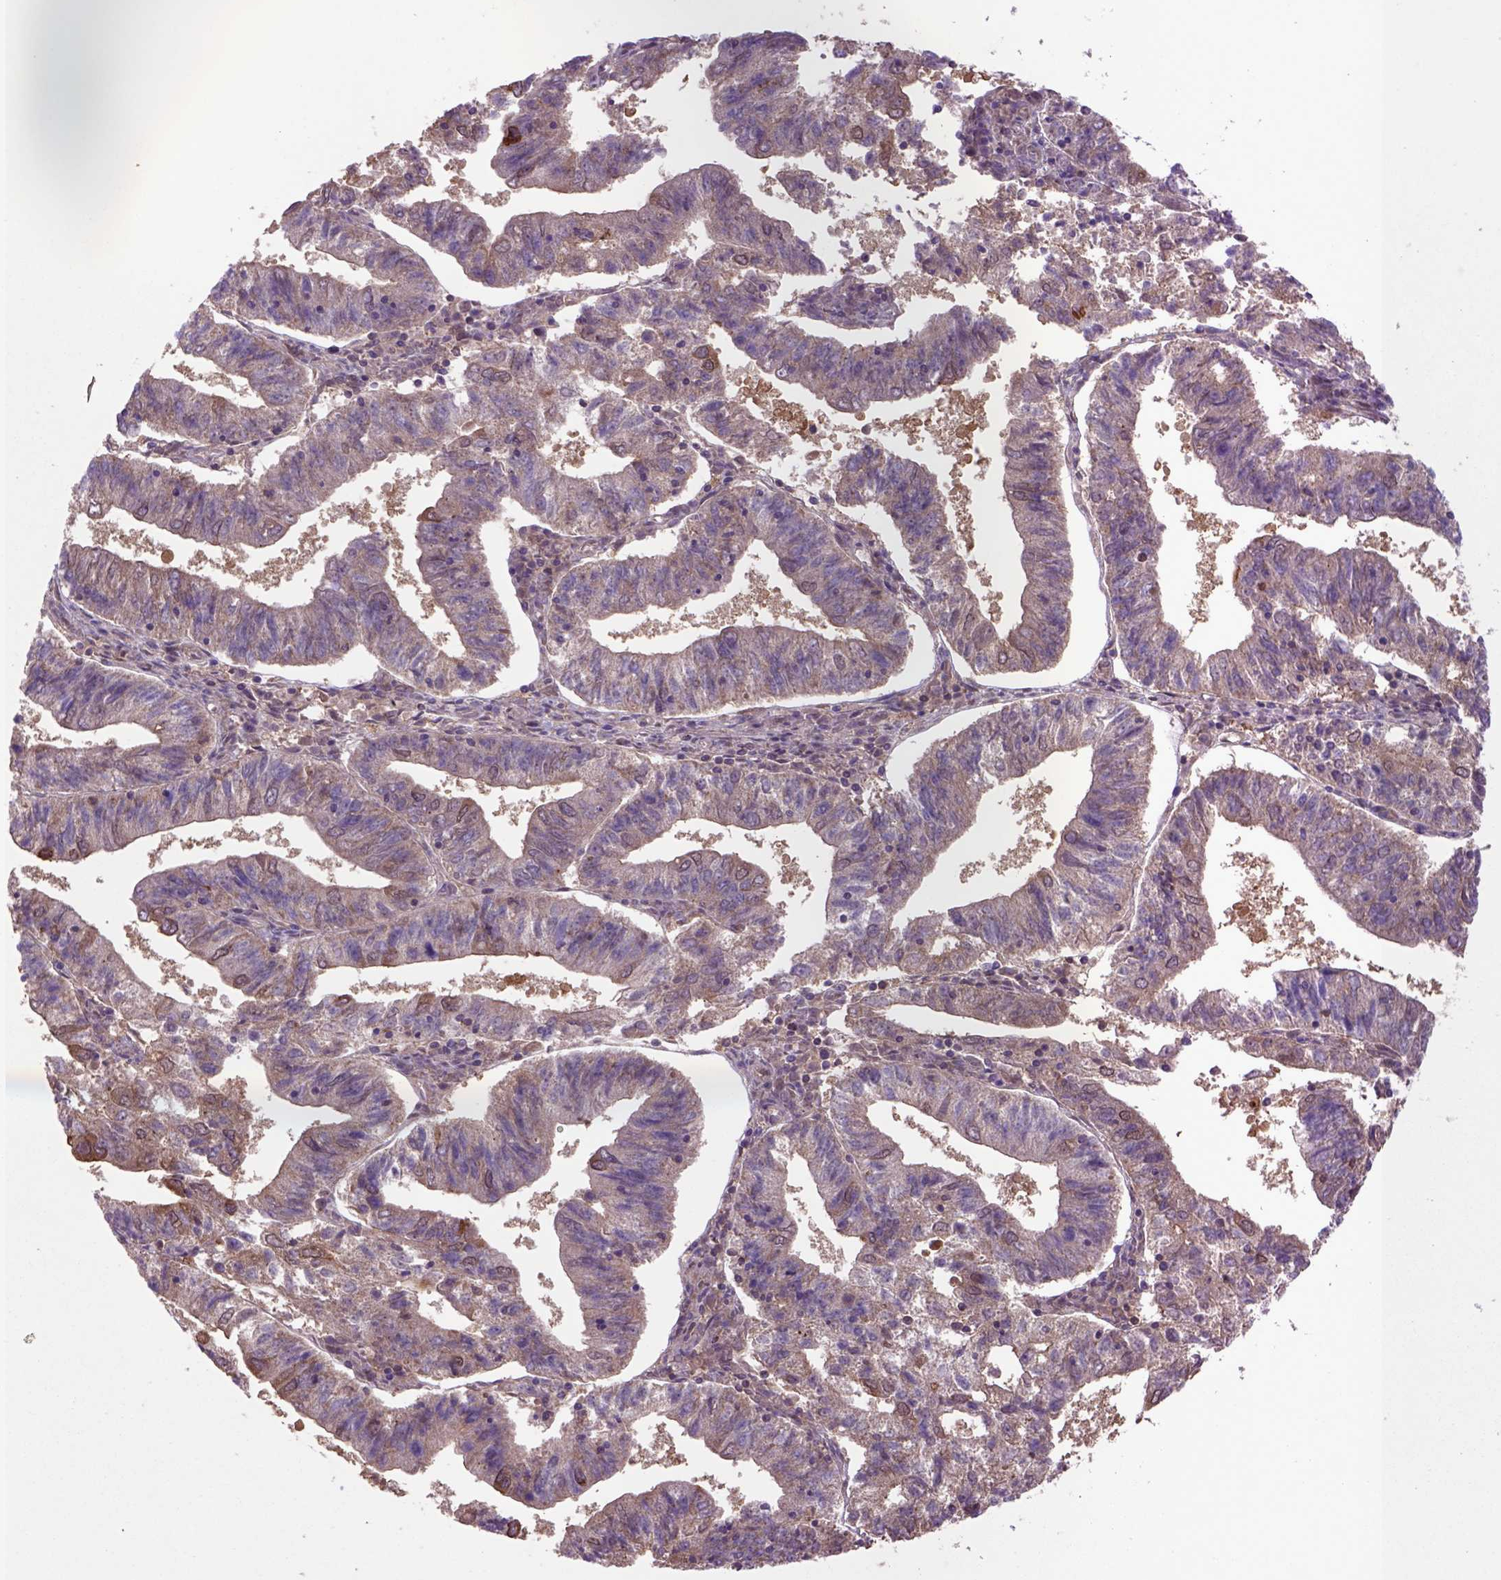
{"staining": {"intensity": "moderate", "quantity": ">75%", "location": "cytoplasmic/membranous"}, "tissue": "endometrial cancer", "cell_type": "Tumor cells", "image_type": "cancer", "snomed": [{"axis": "morphology", "description": "Adenocarcinoma, NOS"}, {"axis": "topography", "description": "Endometrium"}], "caption": "An immunohistochemistry (IHC) photomicrograph of neoplastic tissue is shown. Protein staining in brown highlights moderate cytoplasmic/membranous positivity in endometrial adenocarcinoma within tumor cells.", "gene": "HSPBP1", "patient": {"sex": "female", "age": 82}}